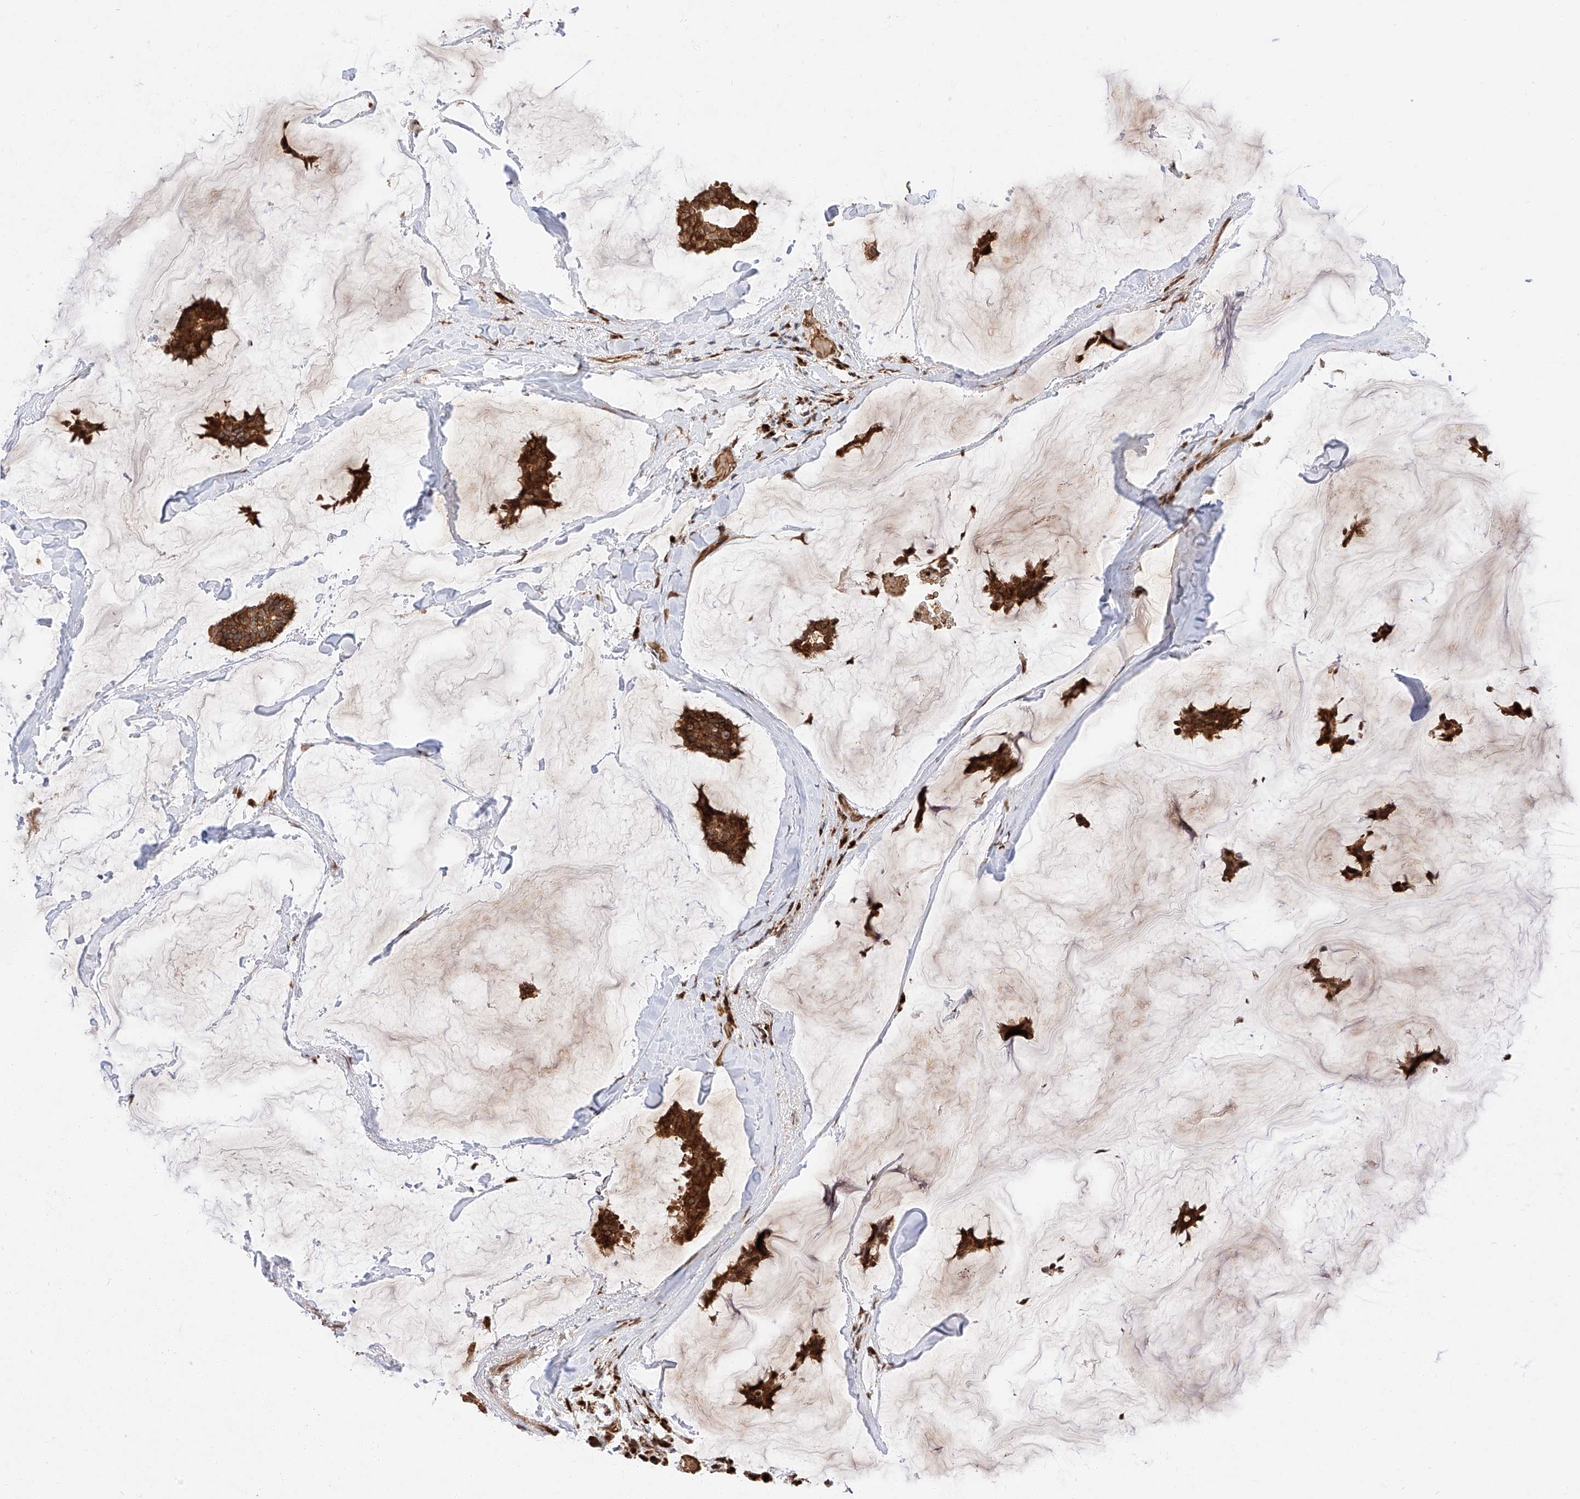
{"staining": {"intensity": "strong", "quantity": ">75%", "location": "cytoplasmic/membranous"}, "tissue": "breast cancer", "cell_type": "Tumor cells", "image_type": "cancer", "snomed": [{"axis": "morphology", "description": "Duct carcinoma"}, {"axis": "topography", "description": "Breast"}], "caption": "The immunohistochemical stain labels strong cytoplasmic/membranous staining in tumor cells of invasive ductal carcinoma (breast) tissue.", "gene": "THTPA", "patient": {"sex": "female", "age": 93}}